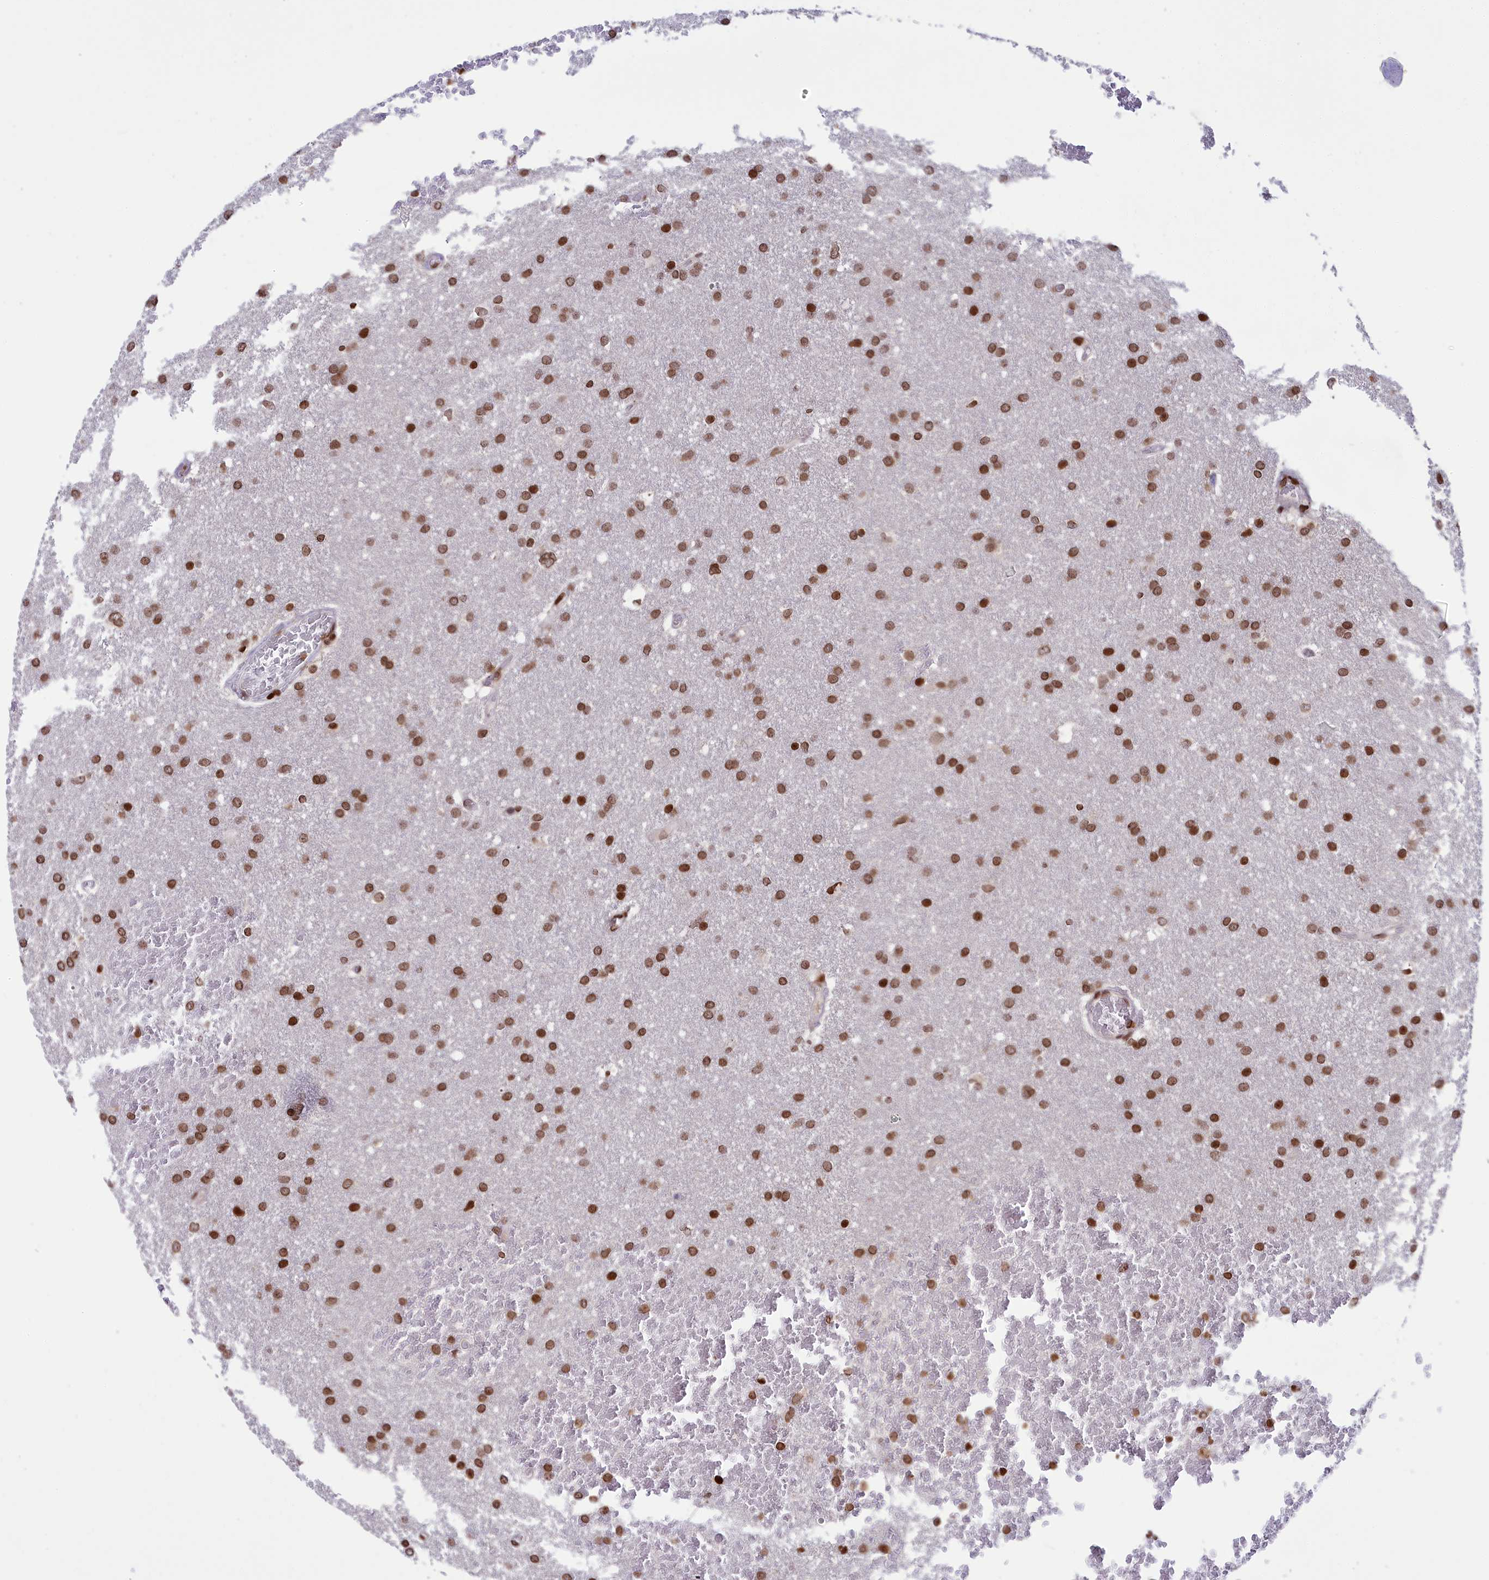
{"staining": {"intensity": "moderate", "quantity": ">75%", "location": "nuclear"}, "tissue": "glioma", "cell_type": "Tumor cells", "image_type": "cancer", "snomed": [{"axis": "morphology", "description": "Glioma, malignant, High grade"}, {"axis": "topography", "description": "Cerebral cortex"}], "caption": "Tumor cells exhibit medium levels of moderate nuclear staining in about >75% of cells in glioma.", "gene": "TET2", "patient": {"sex": "female", "age": 36}}